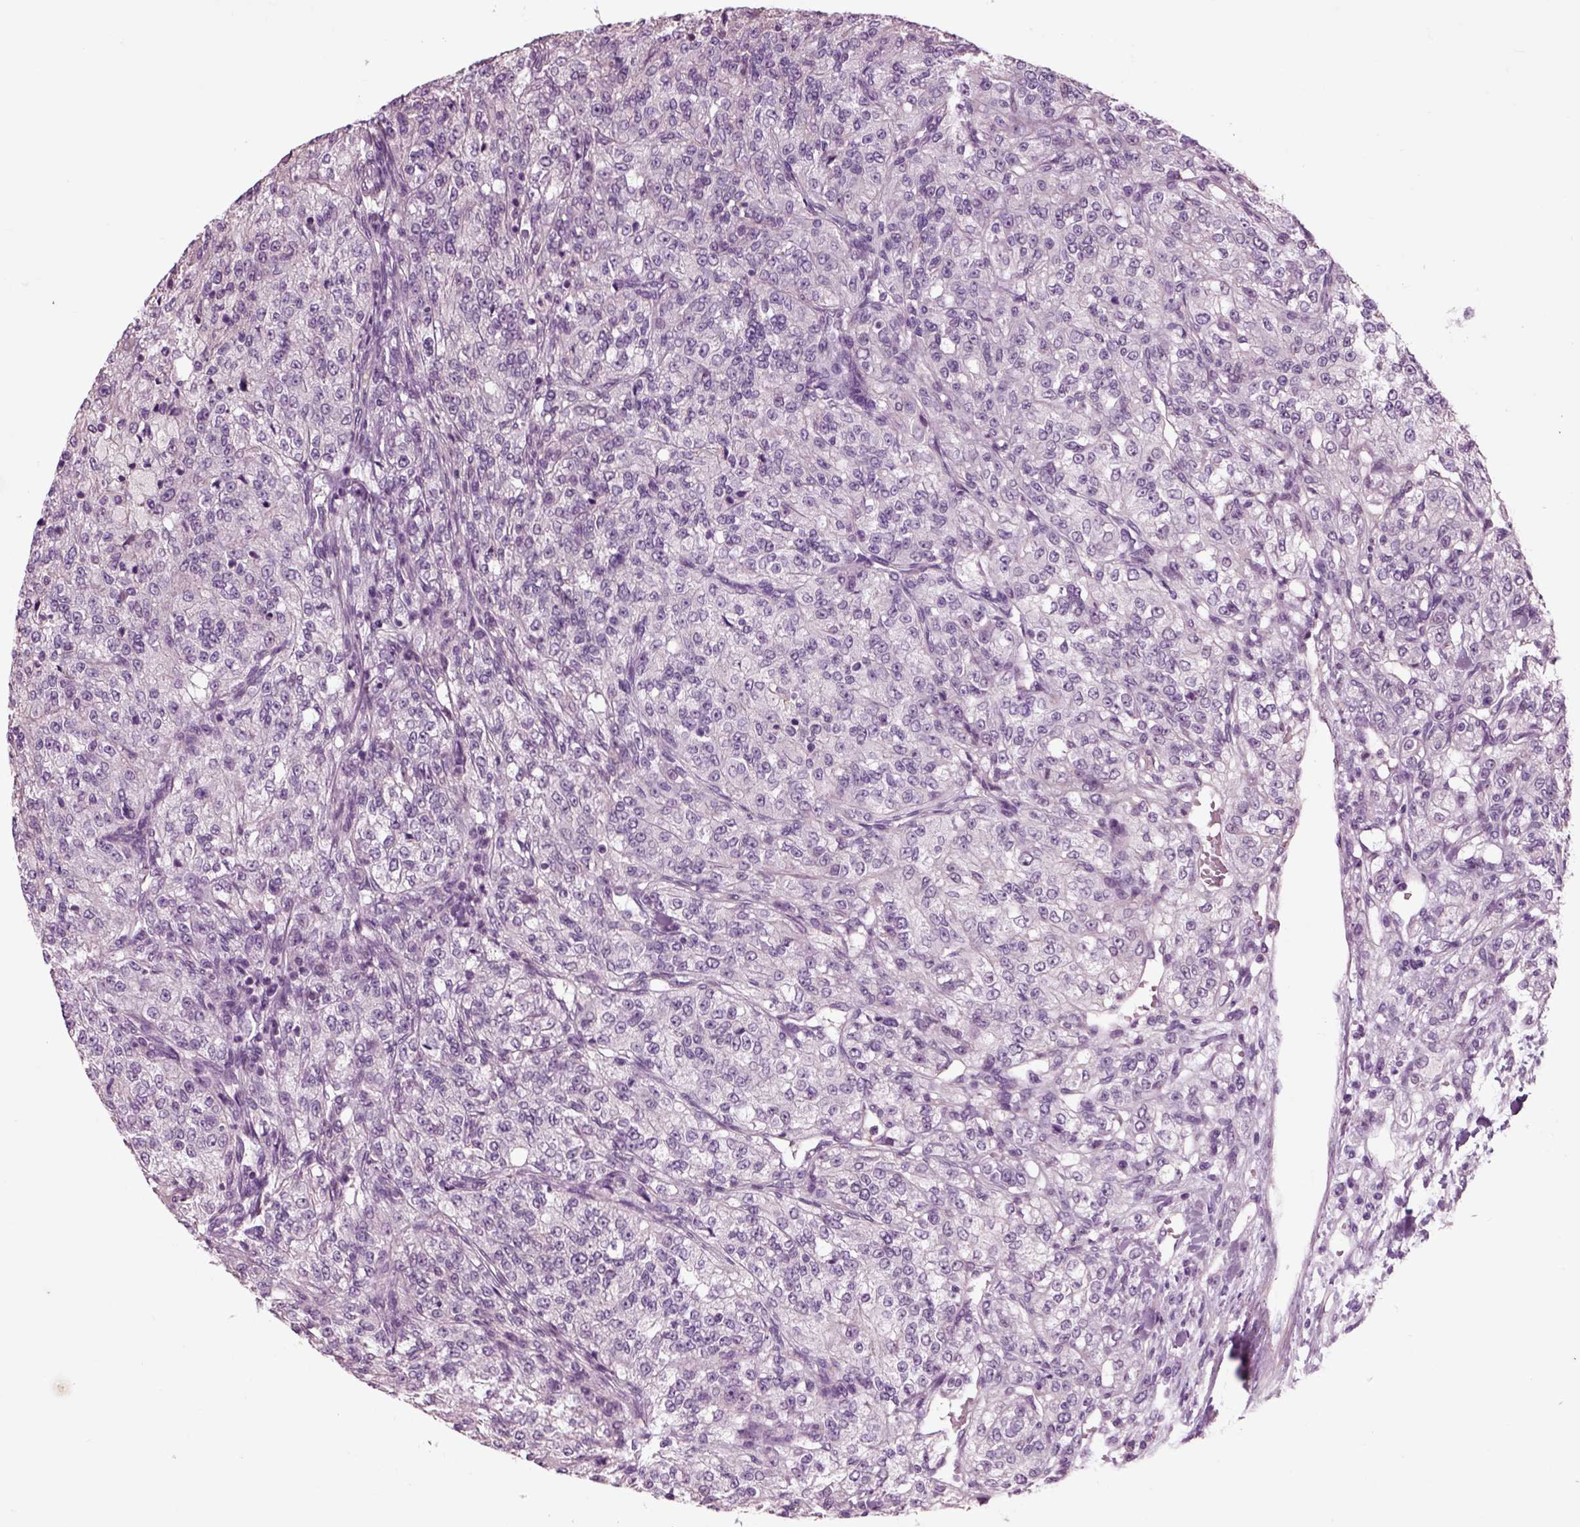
{"staining": {"intensity": "negative", "quantity": "none", "location": "none"}, "tissue": "renal cancer", "cell_type": "Tumor cells", "image_type": "cancer", "snomed": [{"axis": "morphology", "description": "Adenocarcinoma, NOS"}, {"axis": "topography", "description": "Kidney"}], "caption": "Human renal cancer (adenocarcinoma) stained for a protein using immunohistochemistry exhibits no expression in tumor cells.", "gene": "CHGB", "patient": {"sex": "female", "age": 63}}